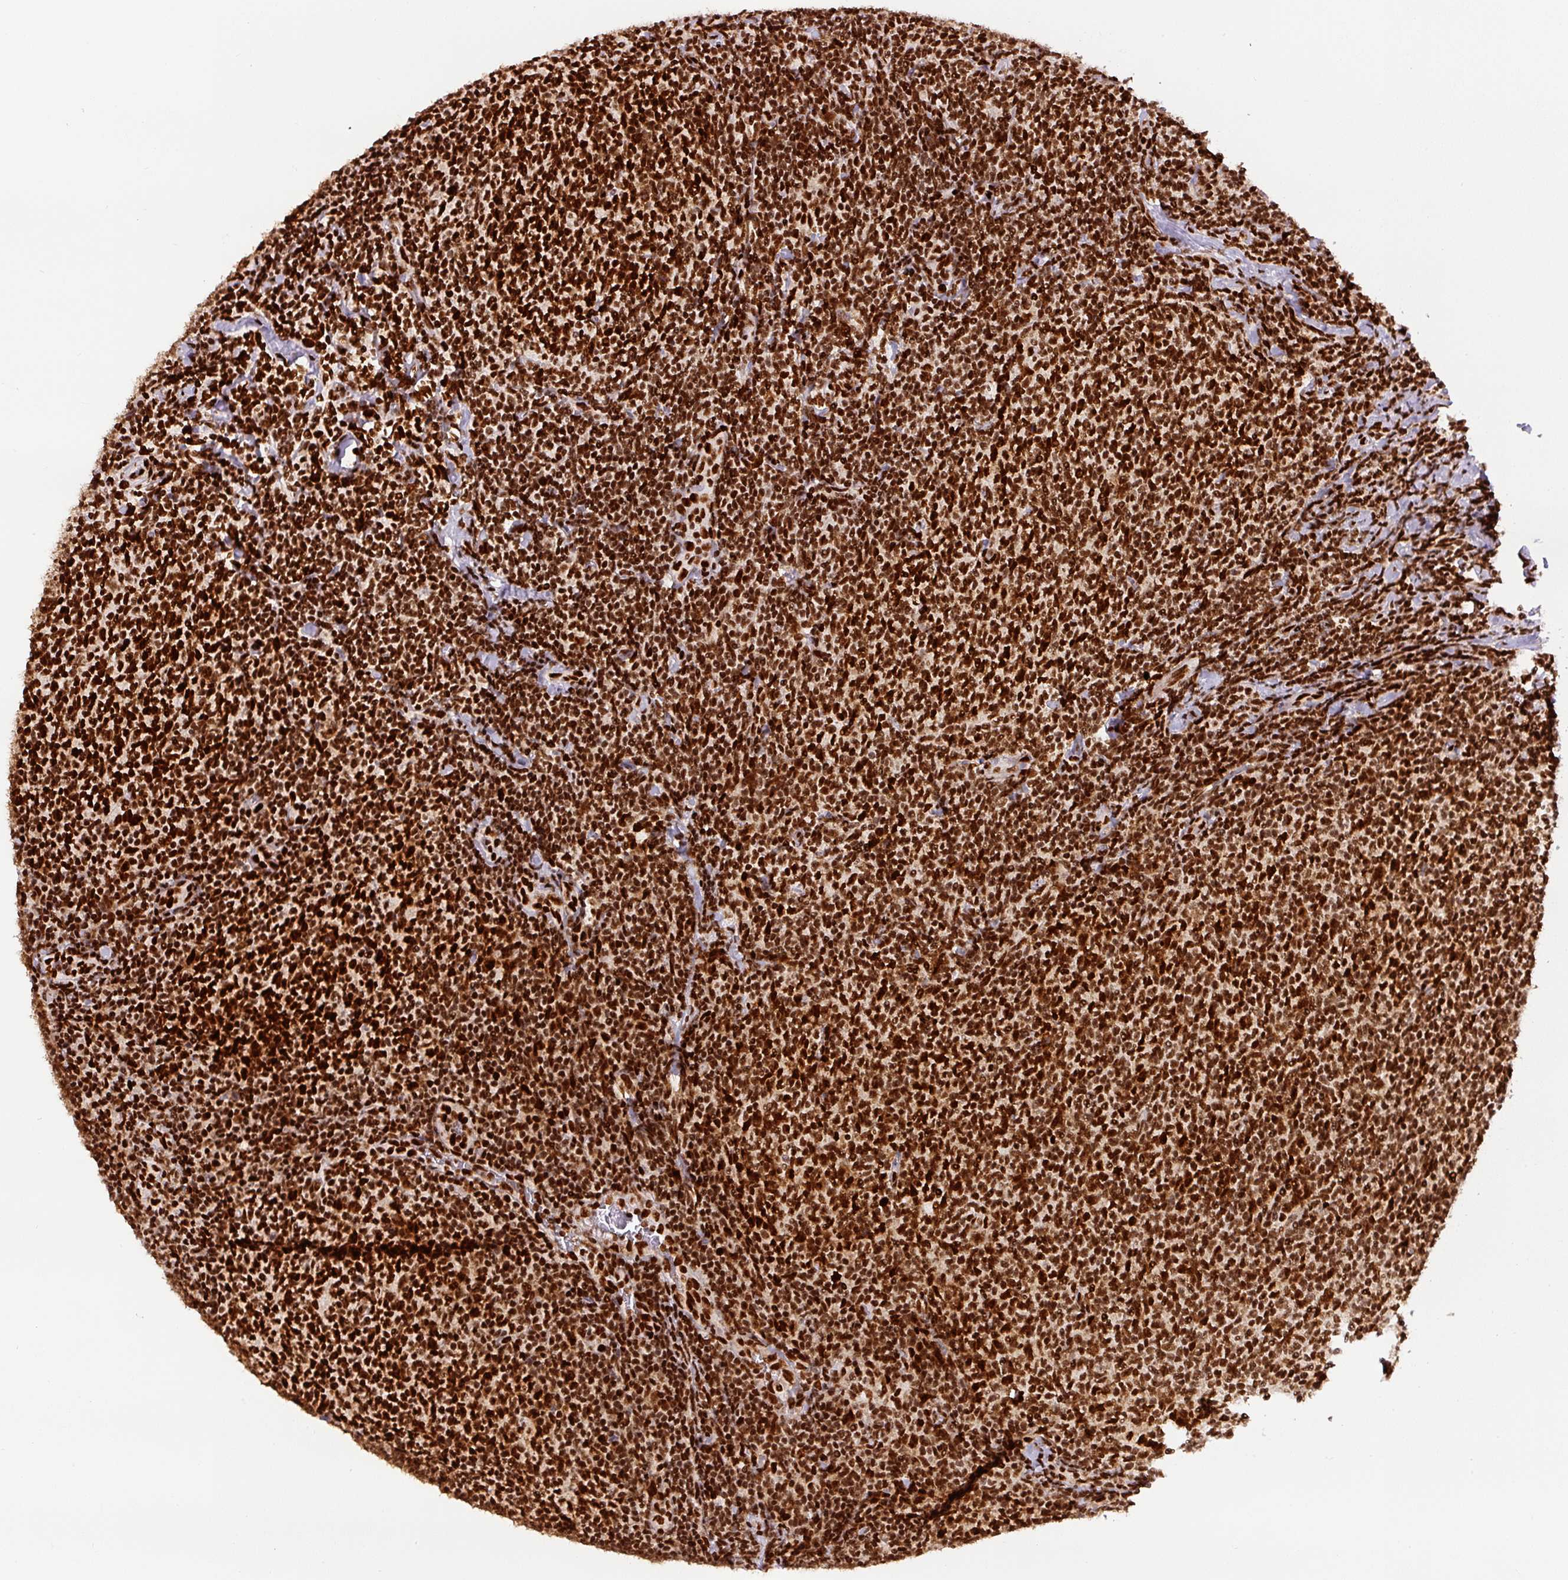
{"staining": {"intensity": "strong", "quantity": ">75%", "location": "nuclear"}, "tissue": "lymphoma", "cell_type": "Tumor cells", "image_type": "cancer", "snomed": [{"axis": "morphology", "description": "Malignant lymphoma, non-Hodgkin's type, Low grade"}, {"axis": "topography", "description": "Lymph node"}], "caption": "Brown immunohistochemical staining in malignant lymphoma, non-Hodgkin's type (low-grade) displays strong nuclear positivity in about >75% of tumor cells. The protein of interest is shown in brown color, while the nuclei are stained blue.", "gene": "FUS", "patient": {"sex": "male", "age": 52}}